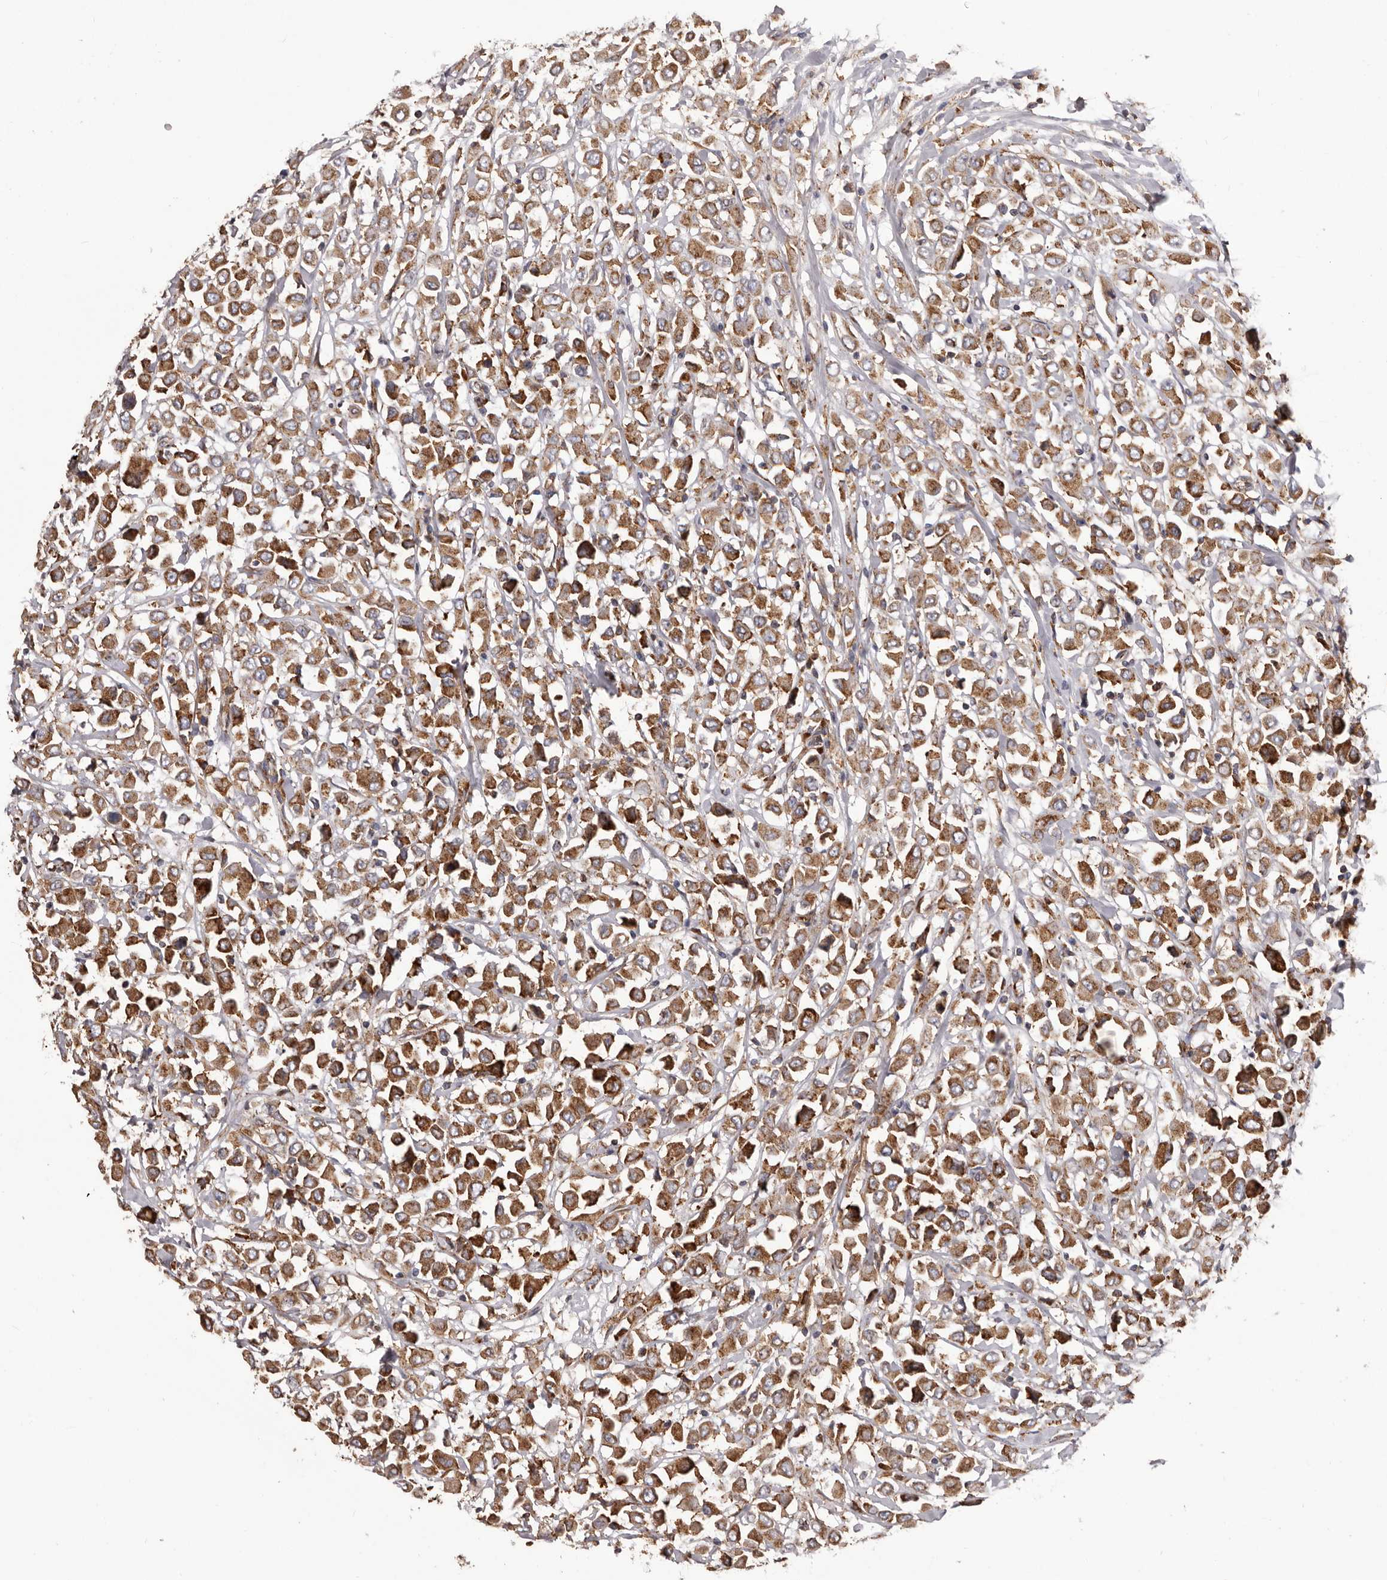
{"staining": {"intensity": "moderate", "quantity": ">75%", "location": "cytoplasmic/membranous"}, "tissue": "breast cancer", "cell_type": "Tumor cells", "image_type": "cancer", "snomed": [{"axis": "morphology", "description": "Duct carcinoma"}, {"axis": "topography", "description": "Breast"}], "caption": "Immunohistochemistry (IHC) of breast cancer (intraductal carcinoma) demonstrates medium levels of moderate cytoplasmic/membranous expression in about >75% of tumor cells. The staining was performed using DAB (3,3'-diaminobenzidine) to visualize the protein expression in brown, while the nuclei were stained in blue with hematoxylin (Magnification: 20x).", "gene": "QRSL1", "patient": {"sex": "female", "age": 61}}